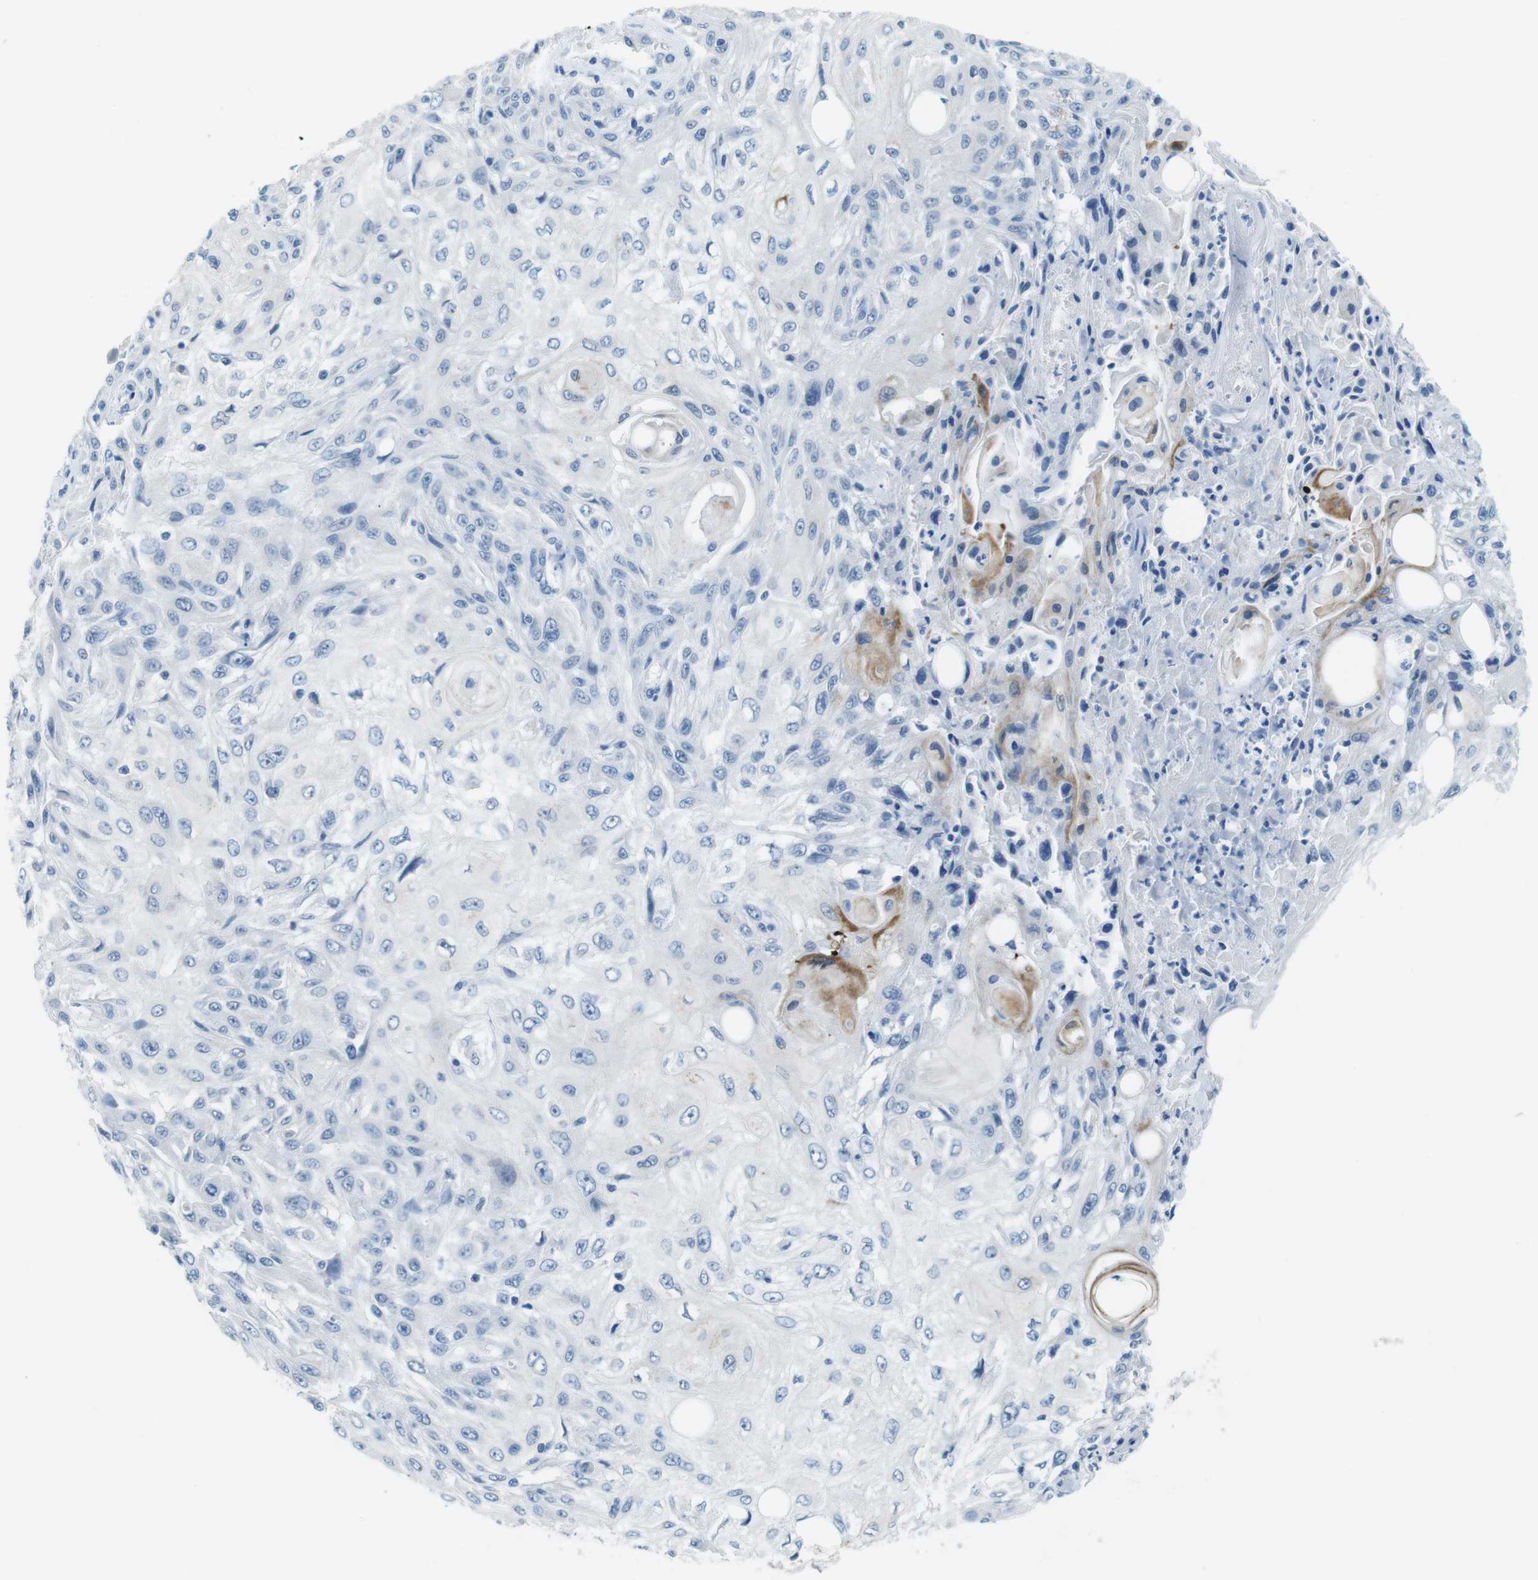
{"staining": {"intensity": "negative", "quantity": "none", "location": "none"}, "tissue": "skin cancer", "cell_type": "Tumor cells", "image_type": "cancer", "snomed": [{"axis": "morphology", "description": "Squamous cell carcinoma, NOS"}, {"axis": "topography", "description": "Skin"}], "caption": "Tumor cells show no significant staining in skin cancer (squamous cell carcinoma).", "gene": "SLC35A3", "patient": {"sex": "male", "age": 75}}